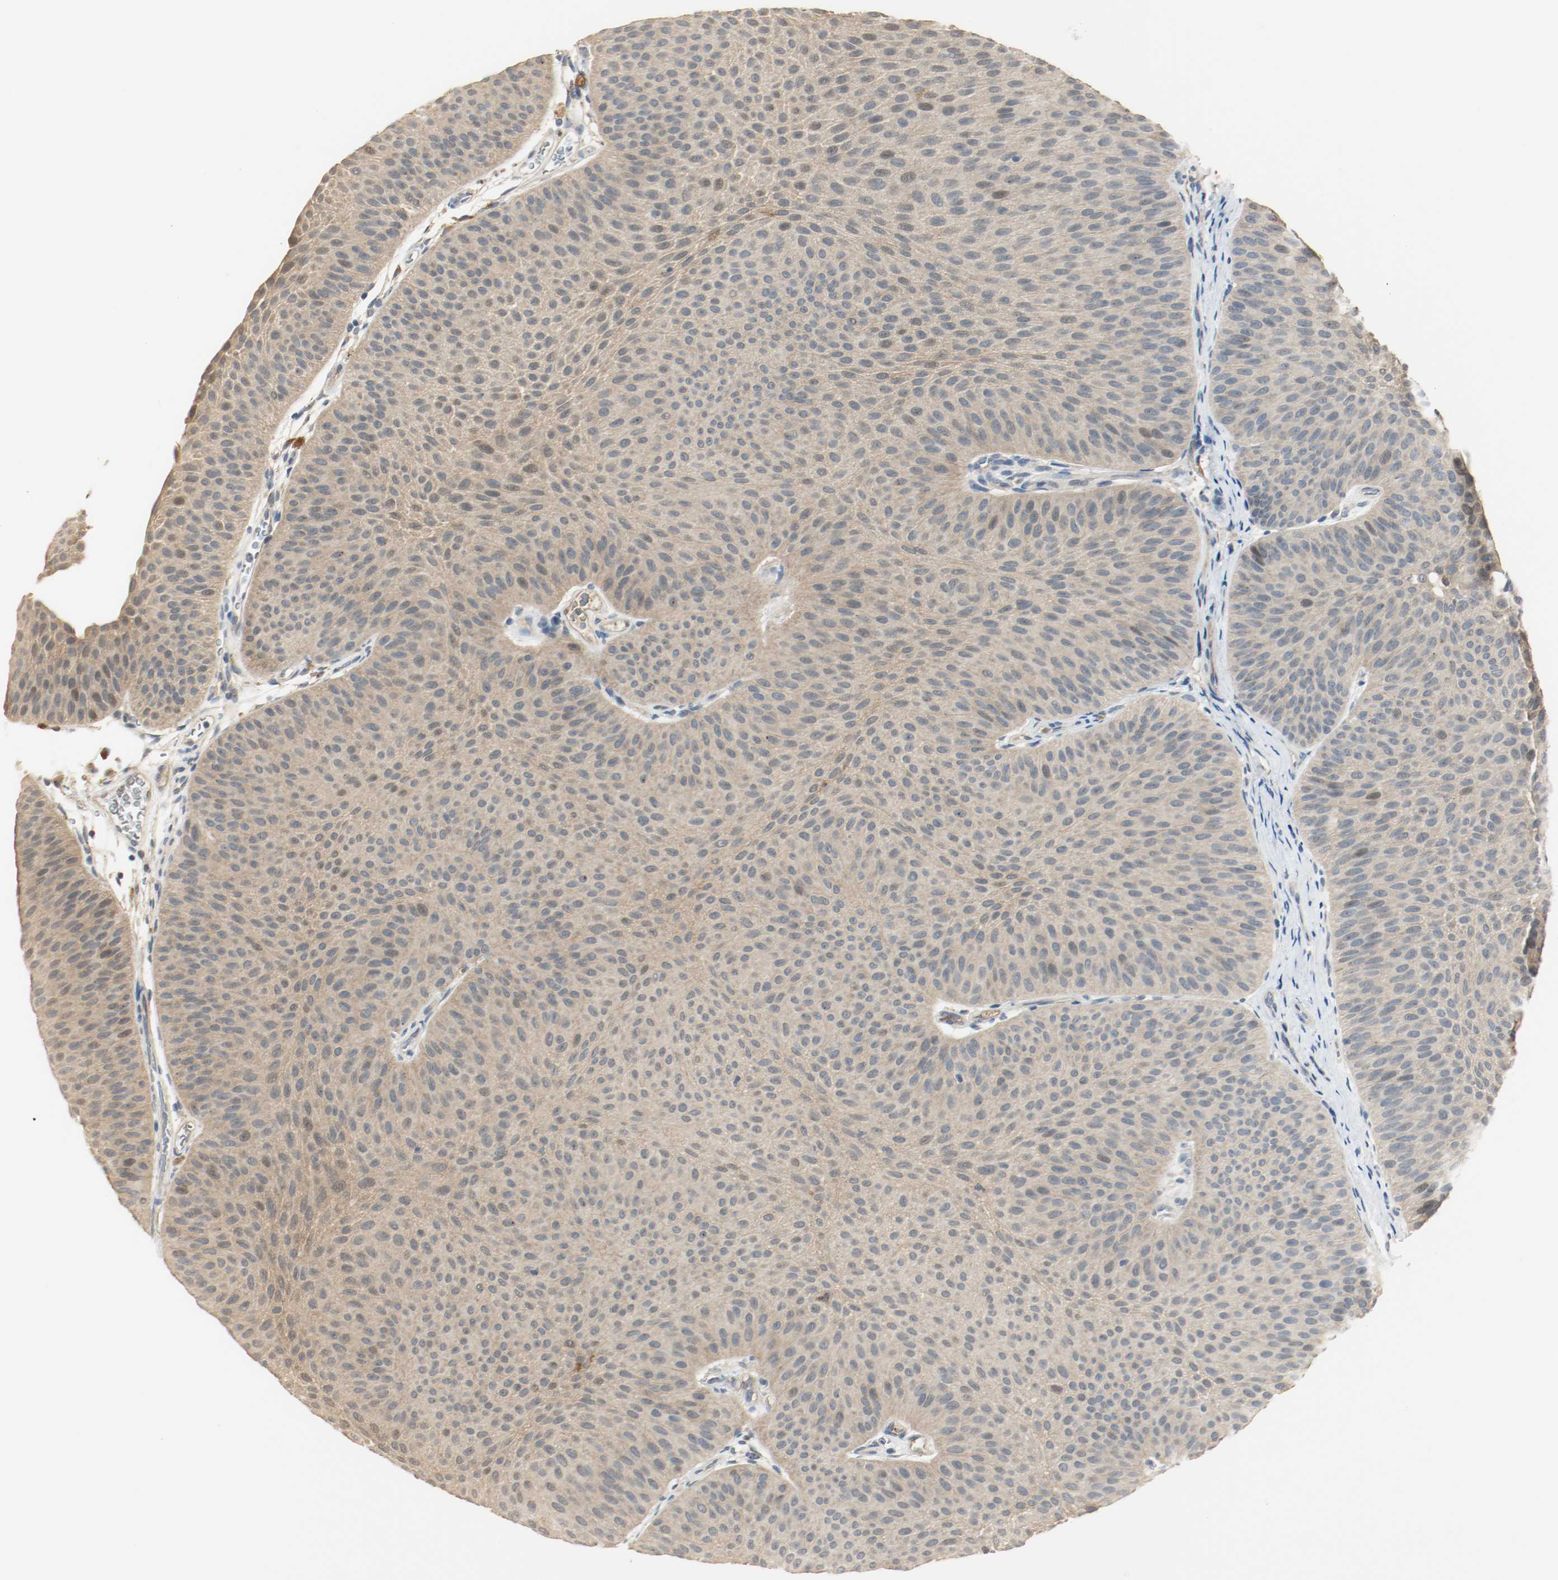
{"staining": {"intensity": "weak", "quantity": ">75%", "location": "cytoplasmic/membranous"}, "tissue": "urothelial cancer", "cell_type": "Tumor cells", "image_type": "cancer", "snomed": [{"axis": "morphology", "description": "Urothelial carcinoma, Low grade"}, {"axis": "topography", "description": "Urinary bladder"}], "caption": "Immunohistochemistry photomicrograph of urothelial carcinoma (low-grade) stained for a protein (brown), which displays low levels of weak cytoplasmic/membranous expression in about >75% of tumor cells.", "gene": "MELTF", "patient": {"sex": "female", "age": 60}}